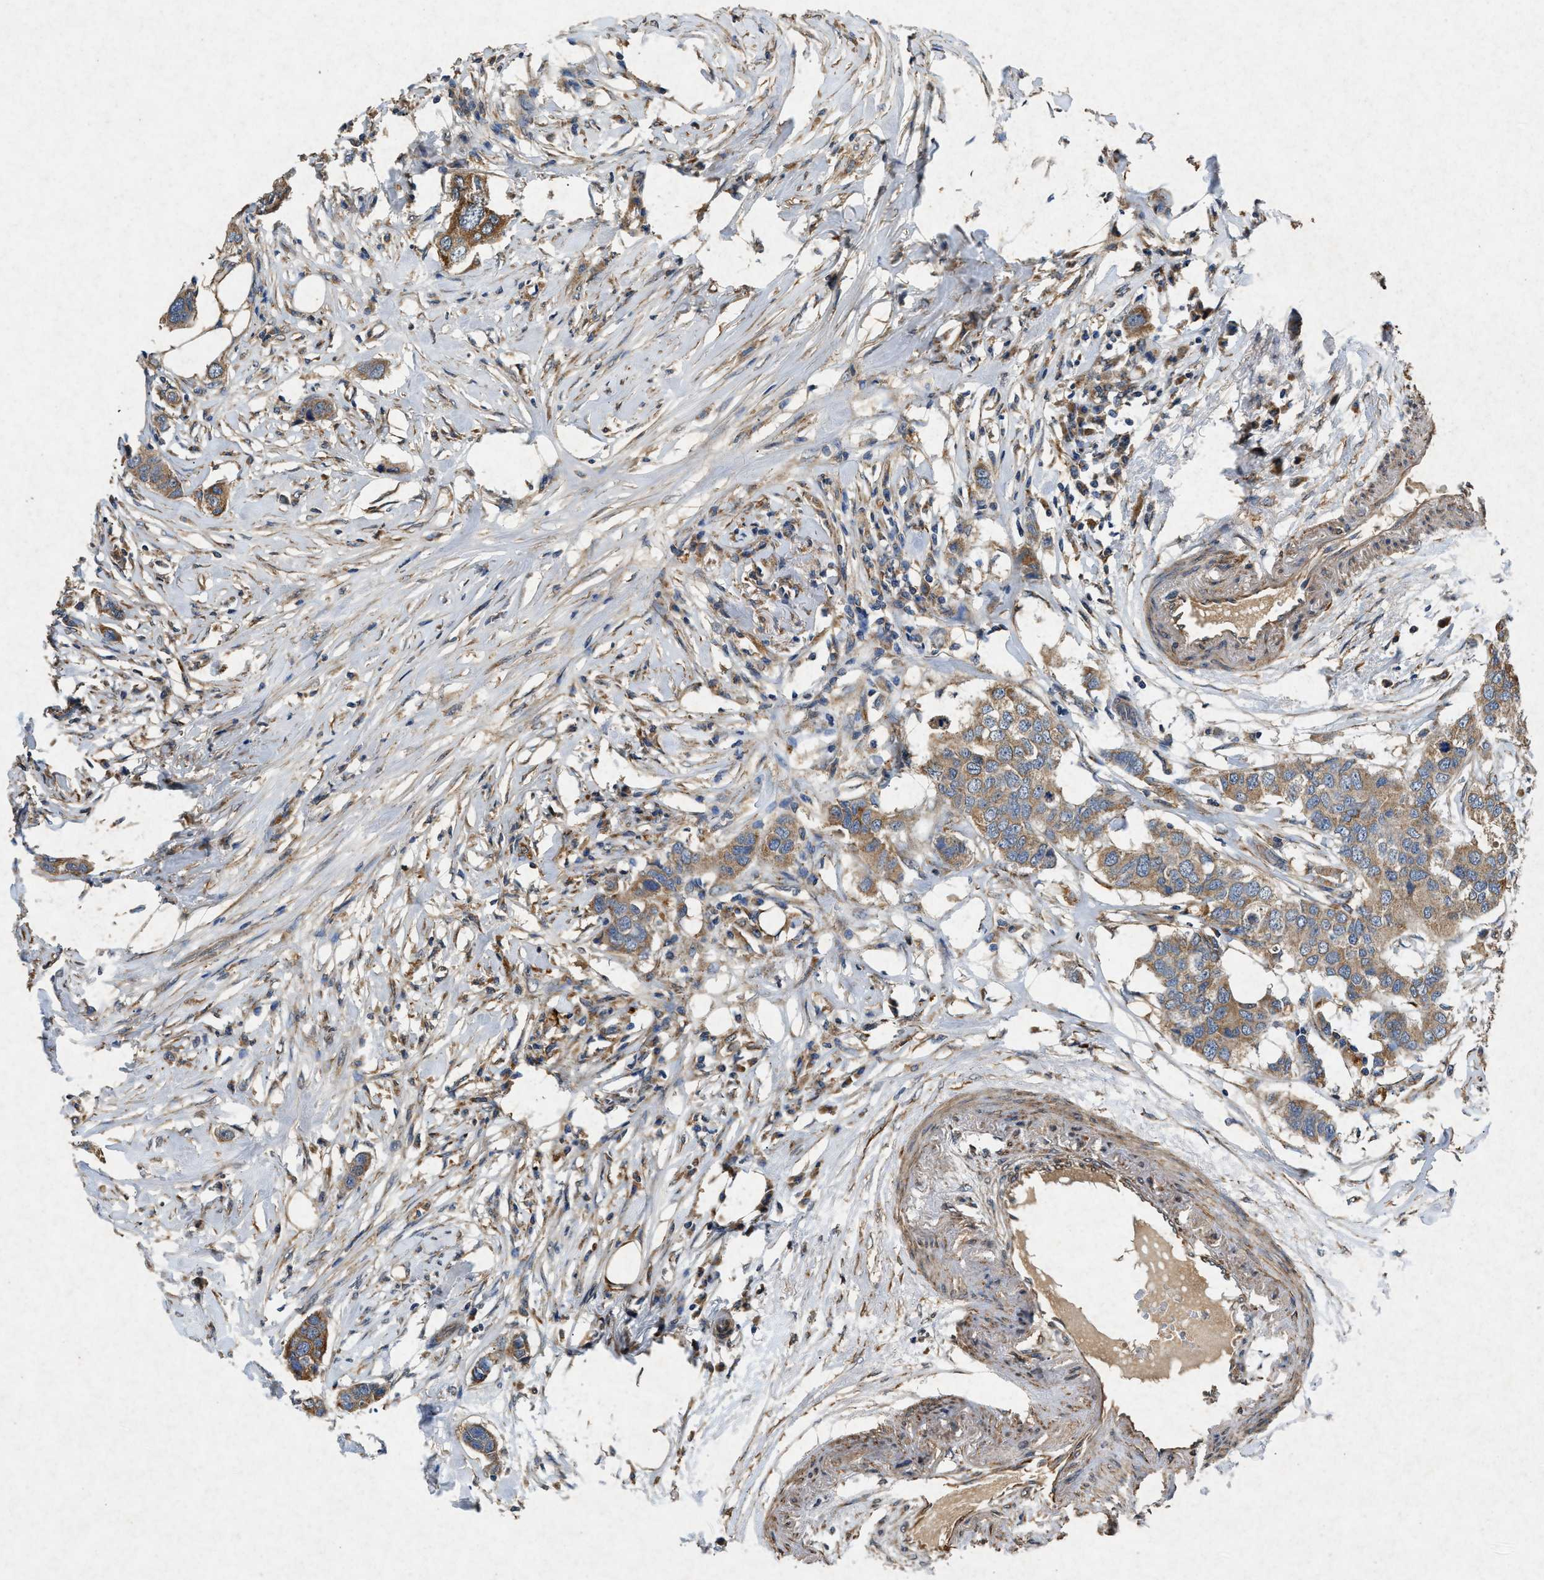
{"staining": {"intensity": "moderate", "quantity": ">75%", "location": "cytoplasmic/membranous"}, "tissue": "breast cancer", "cell_type": "Tumor cells", "image_type": "cancer", "snomed": [{"axis": "morphology", "description": "Duct carcinoma"}, {"axis": "topography", "description": "Breast"}], "caption": "Breast cancer (infiltrating ductal carcinoma) tissue reveals moderate cytoplasmic/membranous positivity in about >75% of tumor cells, visualized by immunohistochemistry.", "gene": "CDK15", "patient": {"sex": "female", "age": 50}}